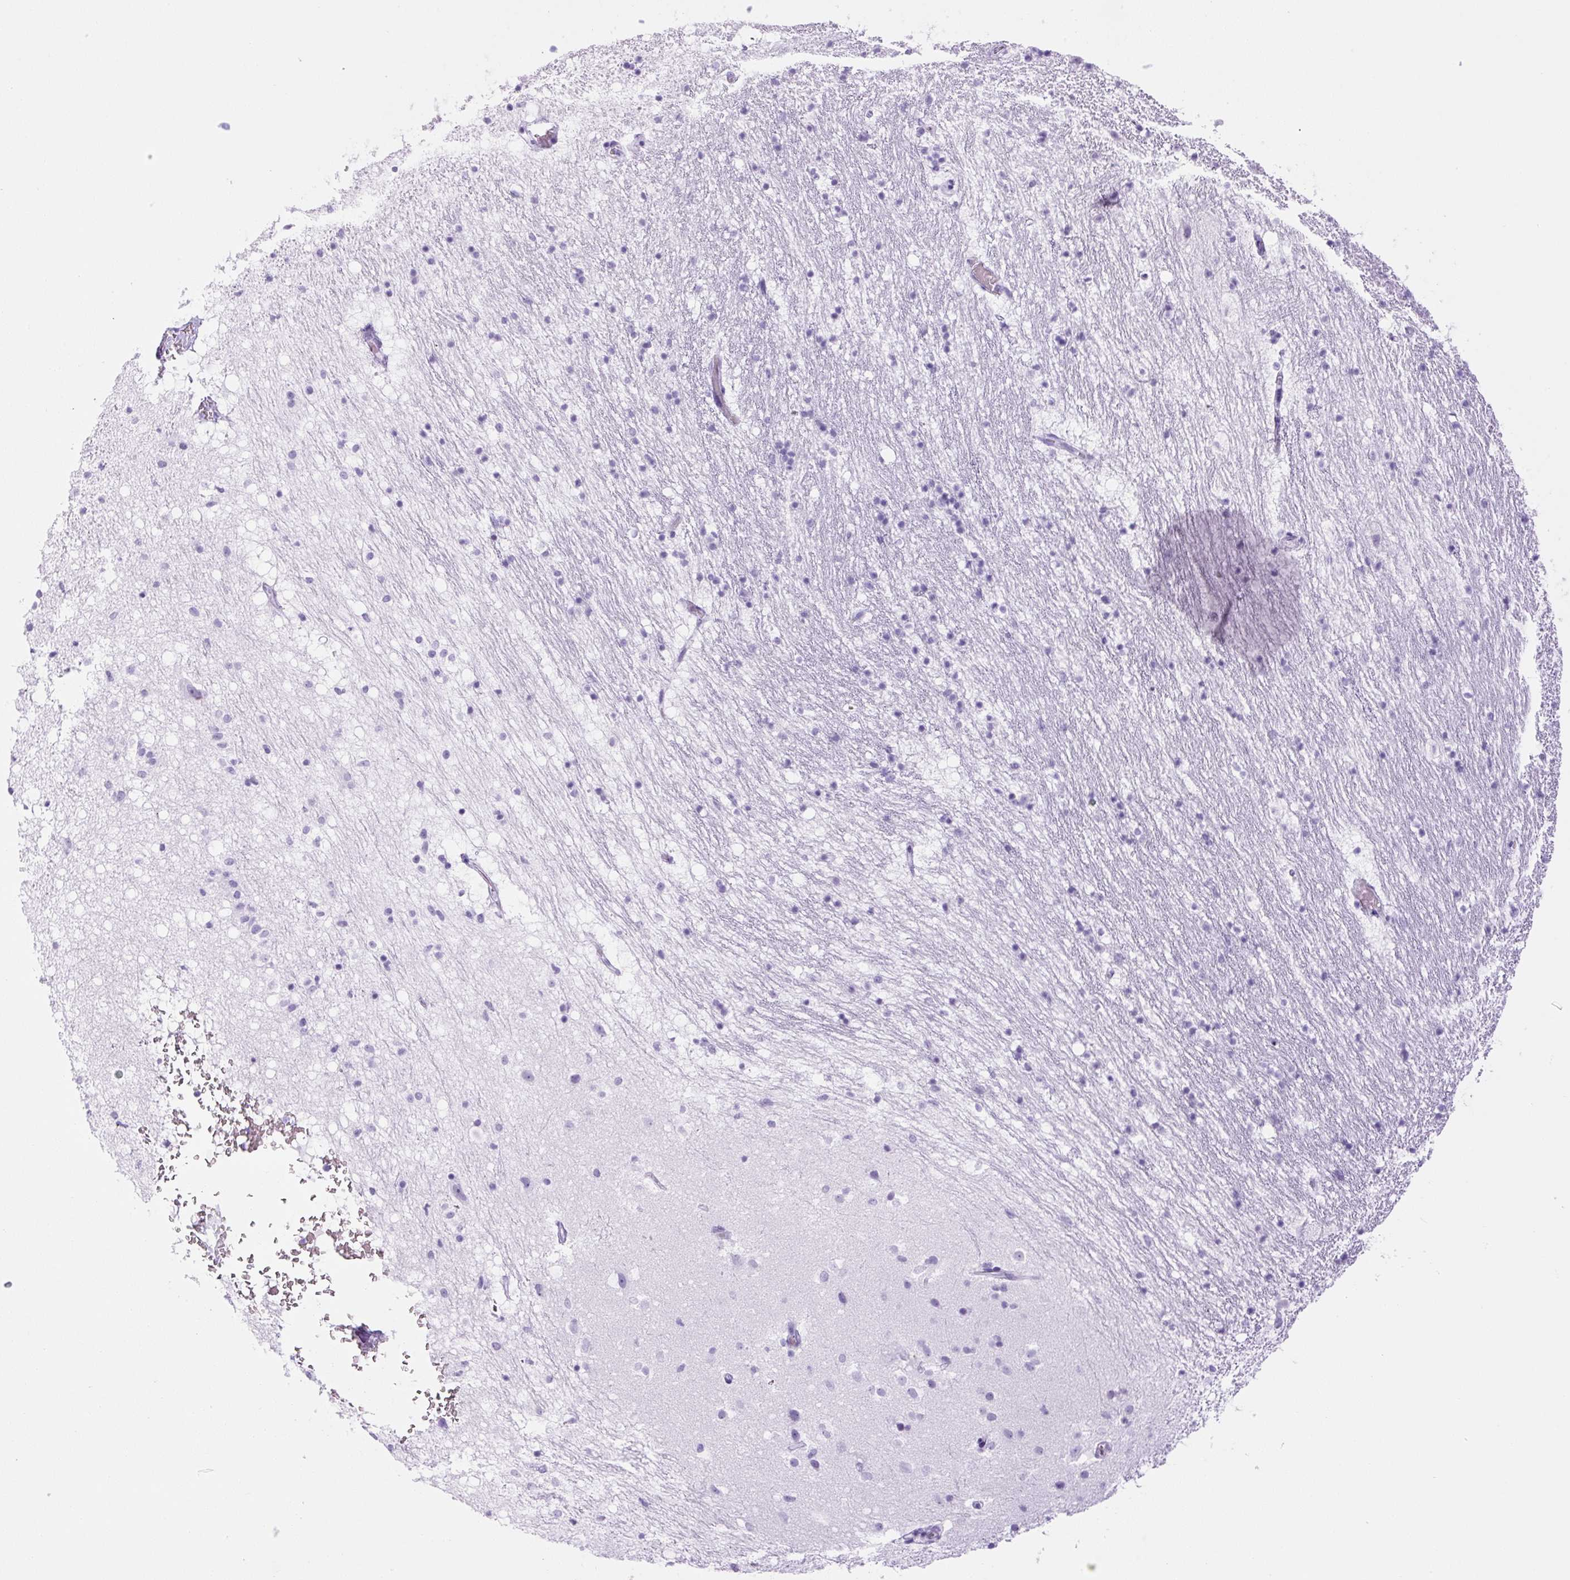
{"staining": {"intensity": "negative", "quantity": "none", "location": "none"}, "tissue": "caudate", "cell_type": "Glial cells", "image_type": "normal", "snomed": [{"axis": "morphology", "description": "Normal tissue, NOS"}, {"axis": "topography", "description": "Lateral ventricle wall"}], "caption": "IHC histopathology image of unremarkable caudate stained for a protein (brown), which displays no positivity in glial cells. The staining was performed using DAB to visualize the protein expression in brown, while the nuclei were stained in blue with hematoxylin (Magnification: 20x).", "gene": "TMEM151B", "patient": {"sex": "male", "age": 37}}